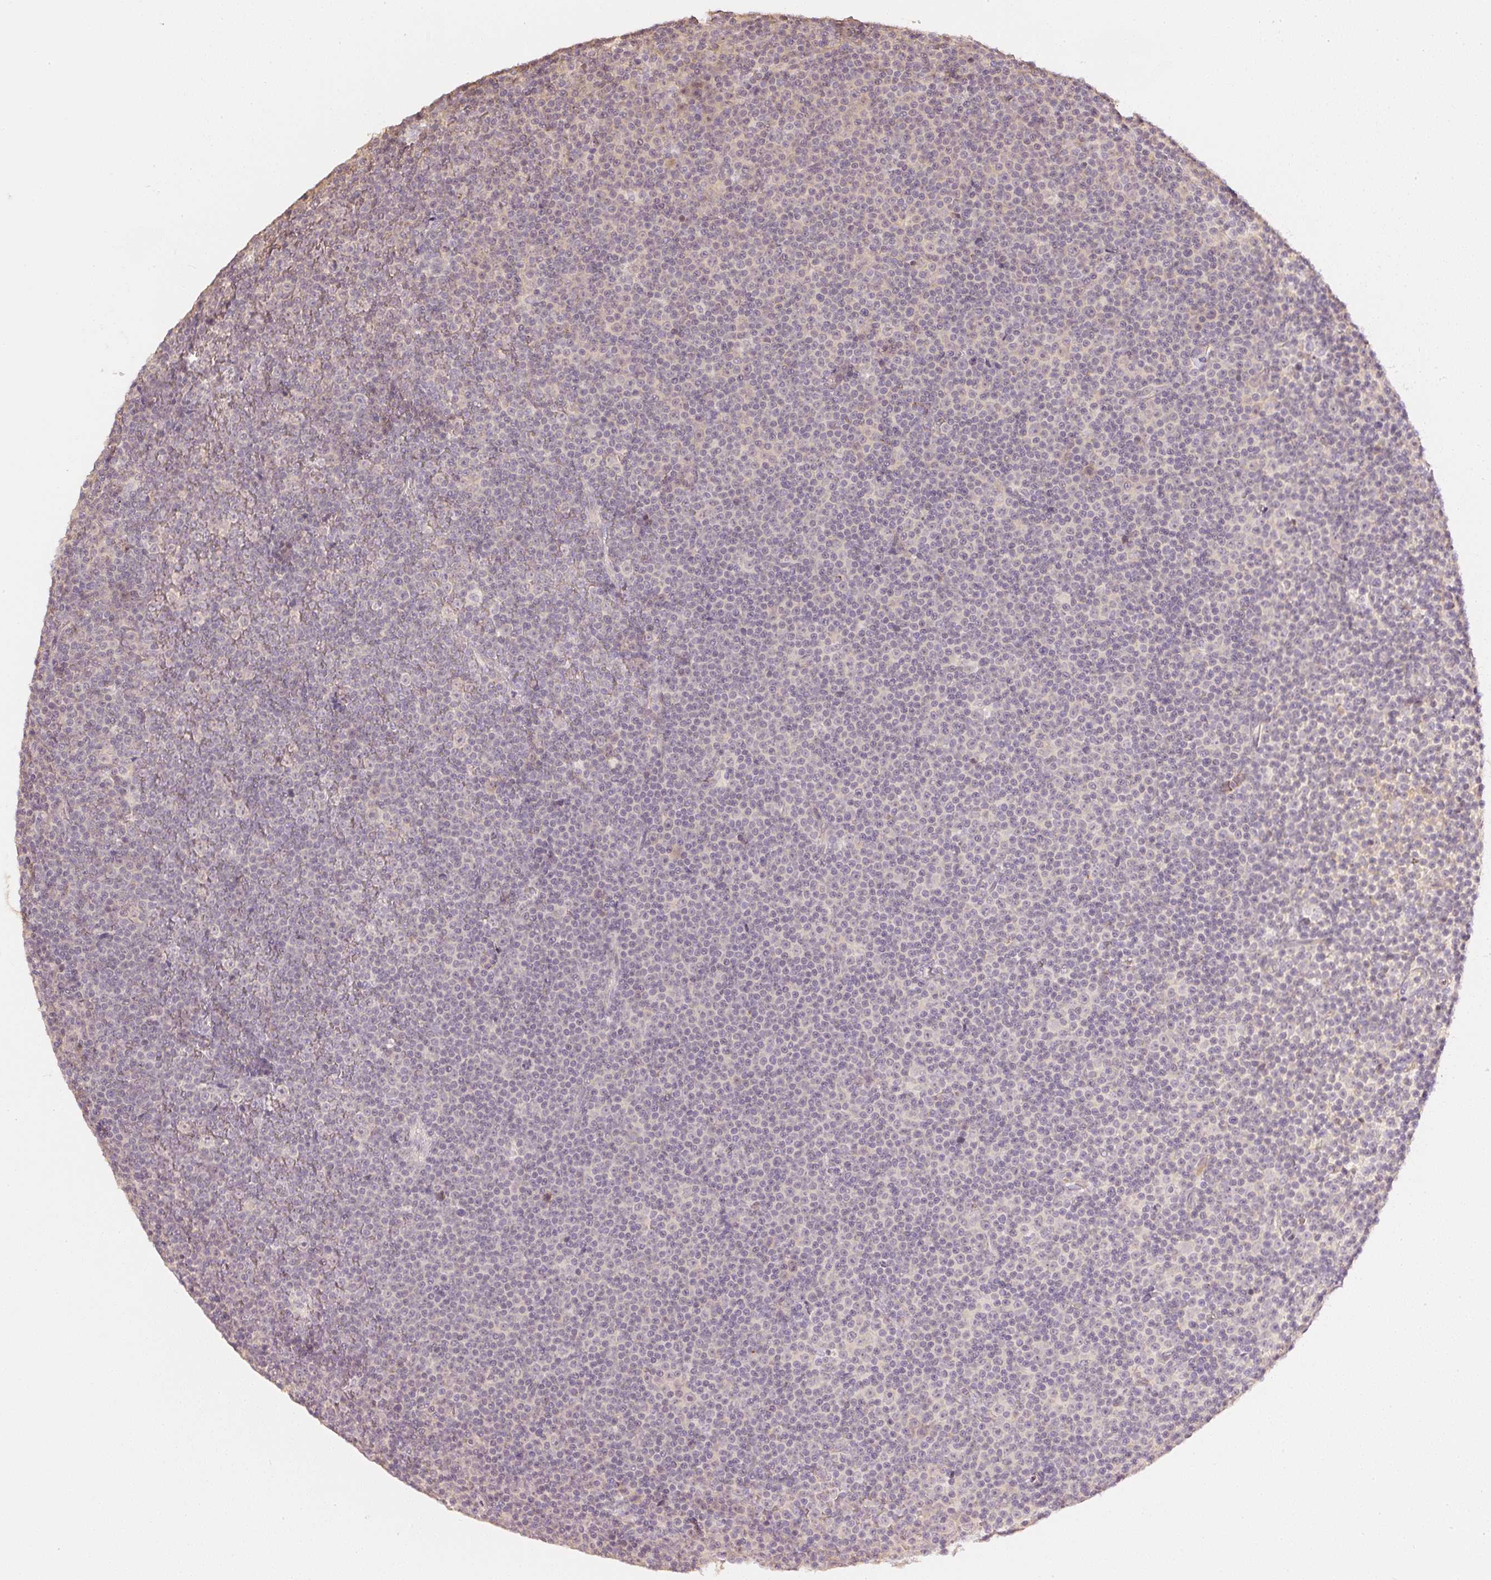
{"staining": {"intensity": "negative", "quantity": "none", "location": "none"}, "tissue": "lymphoma", "cell_type": "Tumor cells", "image_type": "cancer", "snomed": [{"axis": "morphology", "description": "Malignant lymphoma, non-Hodgkin's type, Low grade"}, {"axis": "topography", "description": "Lymph node"}], "caption": "An IHC image of lymphoma is shown. There is no staining in tumor cells of lymphoma.", "gene": "GZMA", "patient": {"sex": "female", "age": 67}}